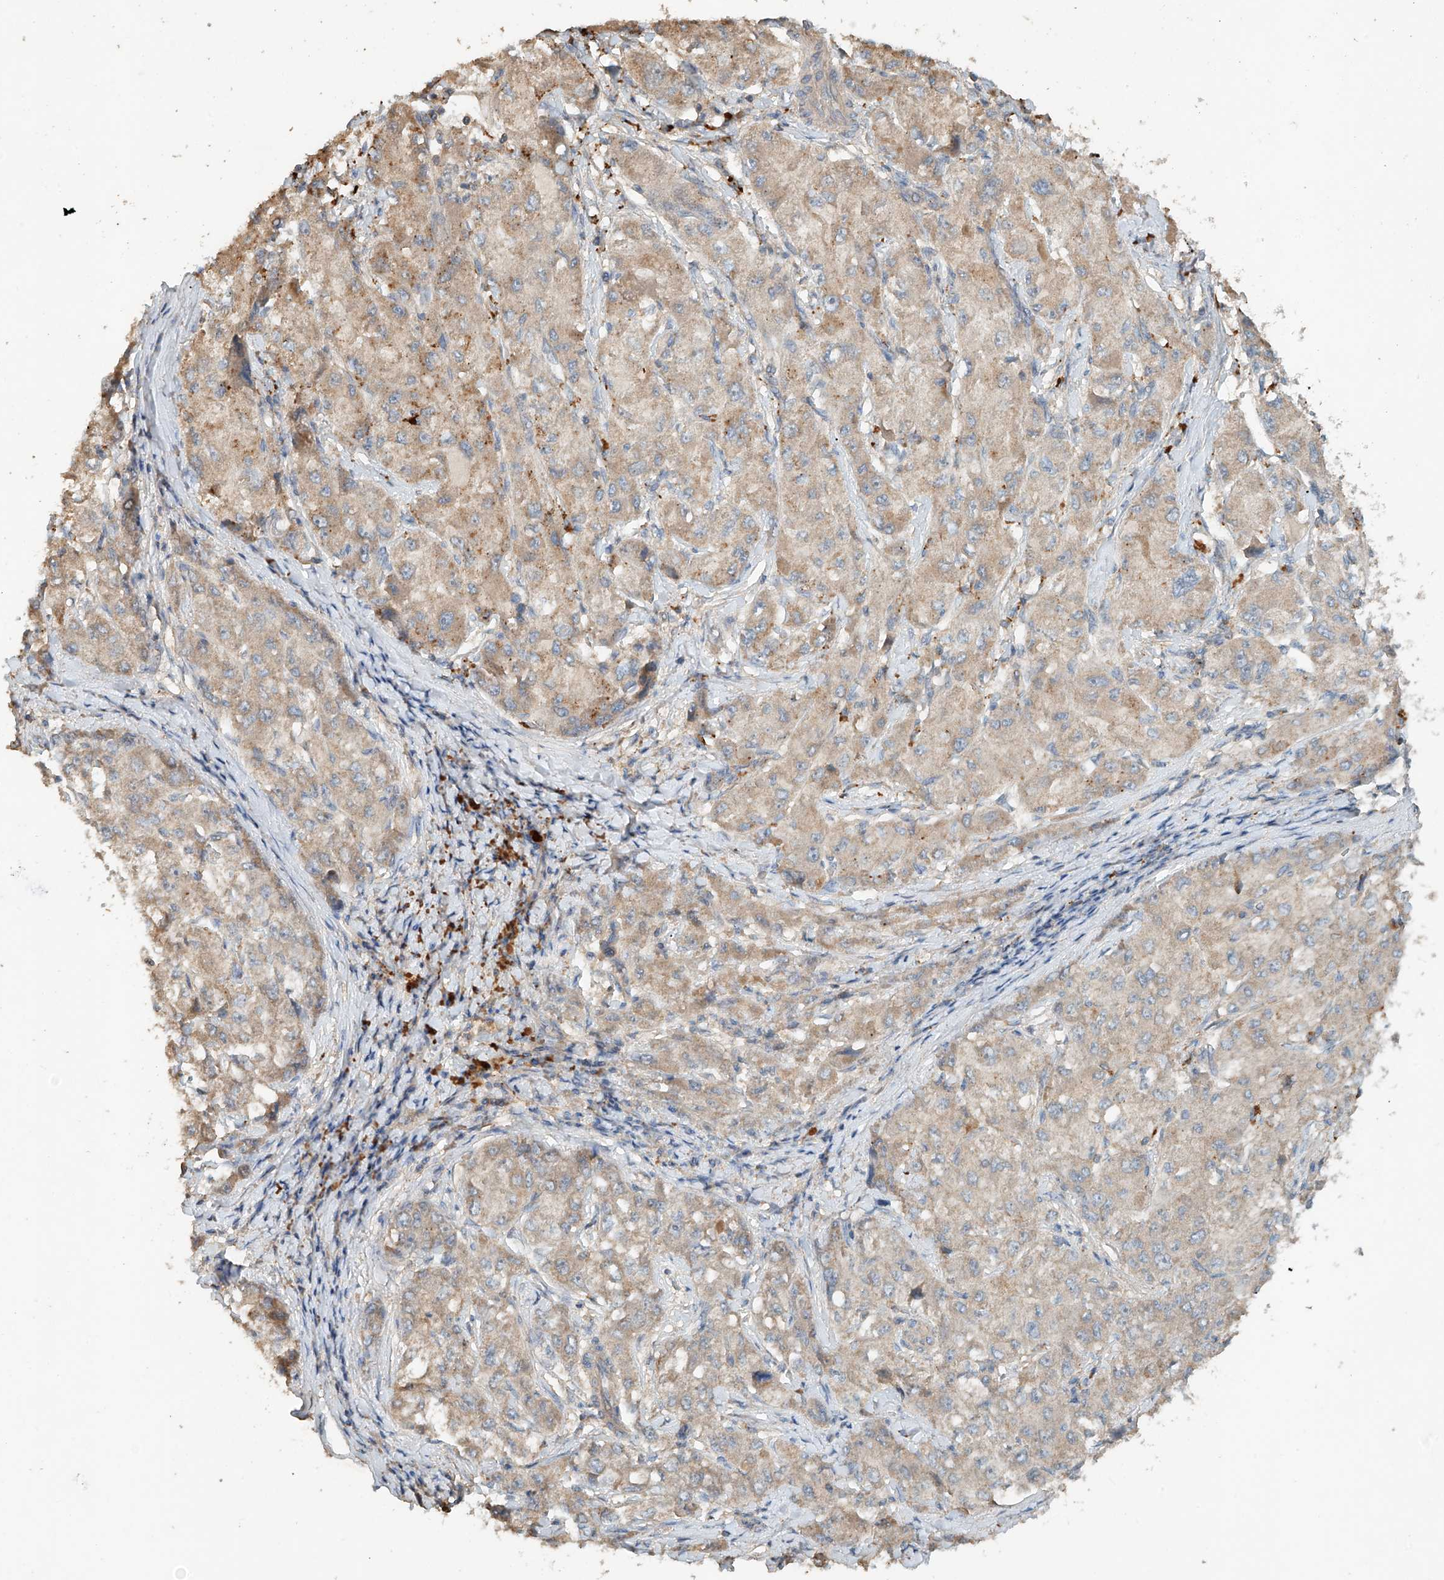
{"staining": {"intensity": "weak", "quantity": ">75%", "location": "cytoplasmic/membranous"}, "tissue": "liver cancer", "cell_type": "Tumor cells", "image_type": "cancer", "snomed": [{"axis": "morphology", "description": "Carcinoma, Hepatocellular, NOS"}, {"axis": "topography", "description": "Liver"}], "caption": "The photomicrograph reveals staining of liver cancer (hepatocellular carcinoma), revealing weak cytoplasmic/membranous protein positivity (brown color) within tumor cells.", "gene": "GNB1L", "patient": {"sex": "male", "age": 80}}